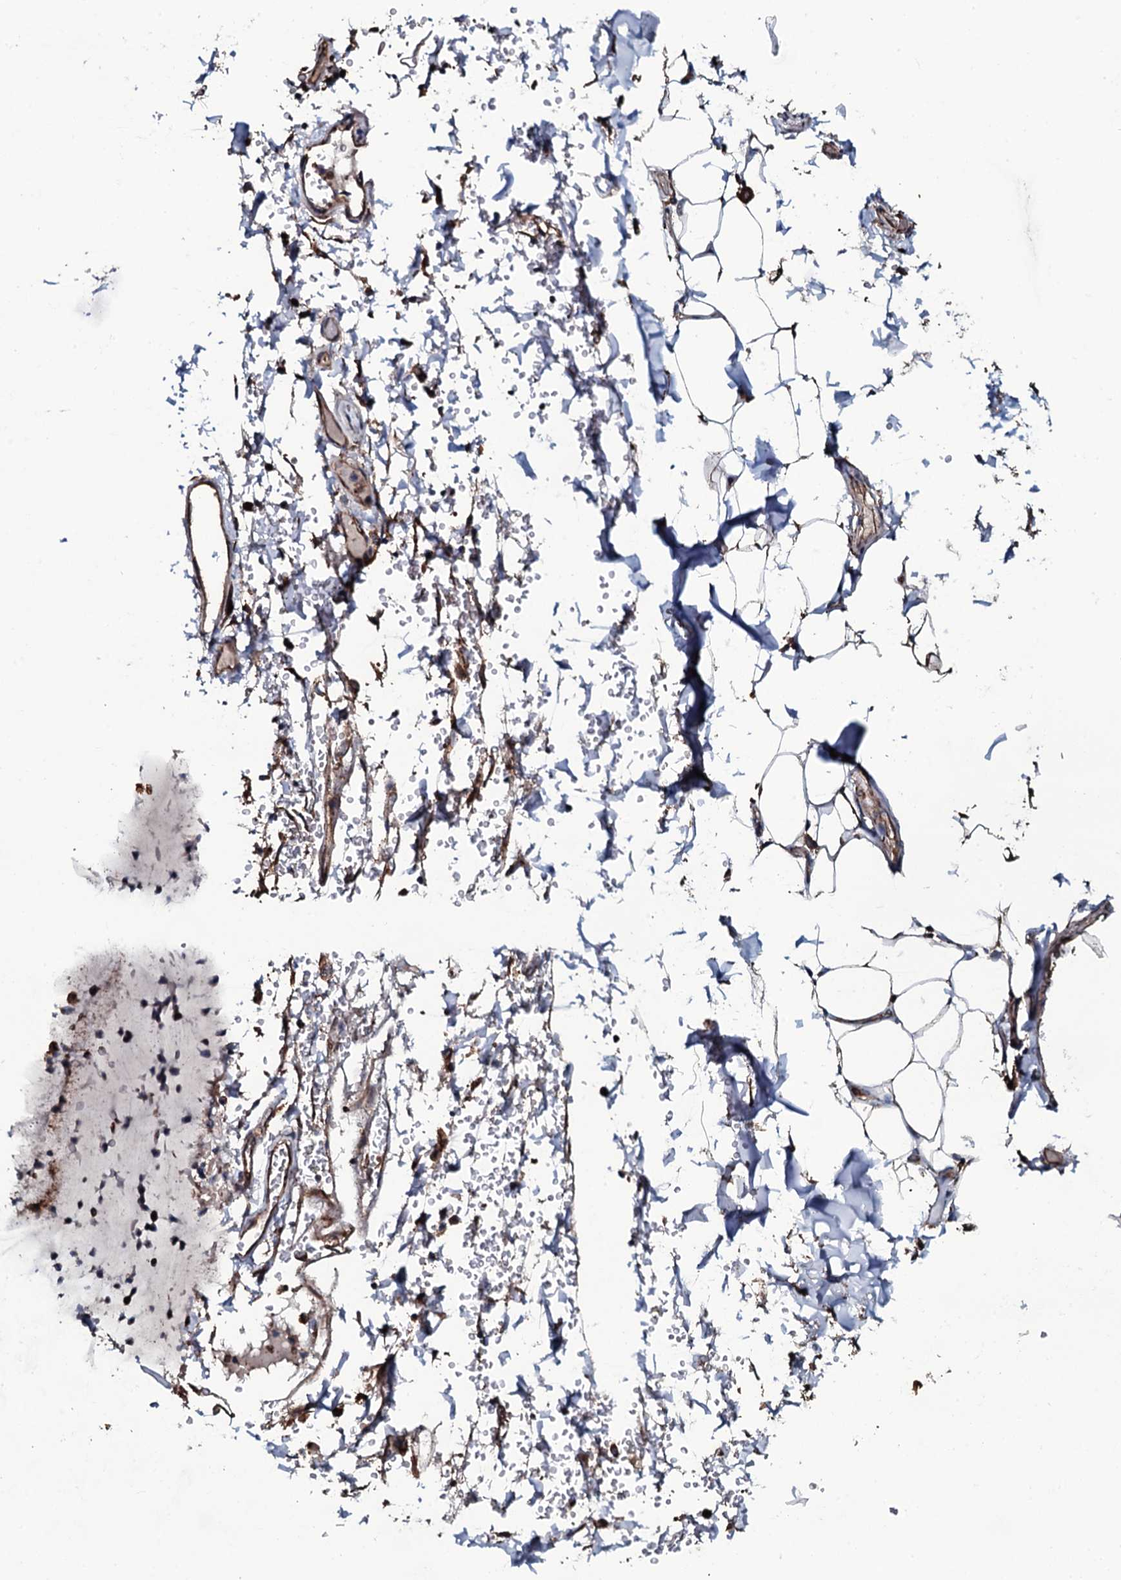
{"staining": {"intensity": "negative", "quantity": "none", "location": "none"}, "tissue": "adipose tissue", "cell_type": "Adipocytes", "image_type": "normal", "snomed": [{"axis": "morphology", "description": "Normal tissue, NOS"}, {"axis": "topography", "description": "Lymph node"}, {"axis": "topography", "description": "Cartilage tissue"}, {"axis": "topography", "description": "Bronchus"}], "caption": "Human adipose tissue stained for a protein using immunohistochemistry (IHC) shows no positivity in adipocytes.", "gene": "RAB12", "patient": {"sex": "male", "age": 63}}